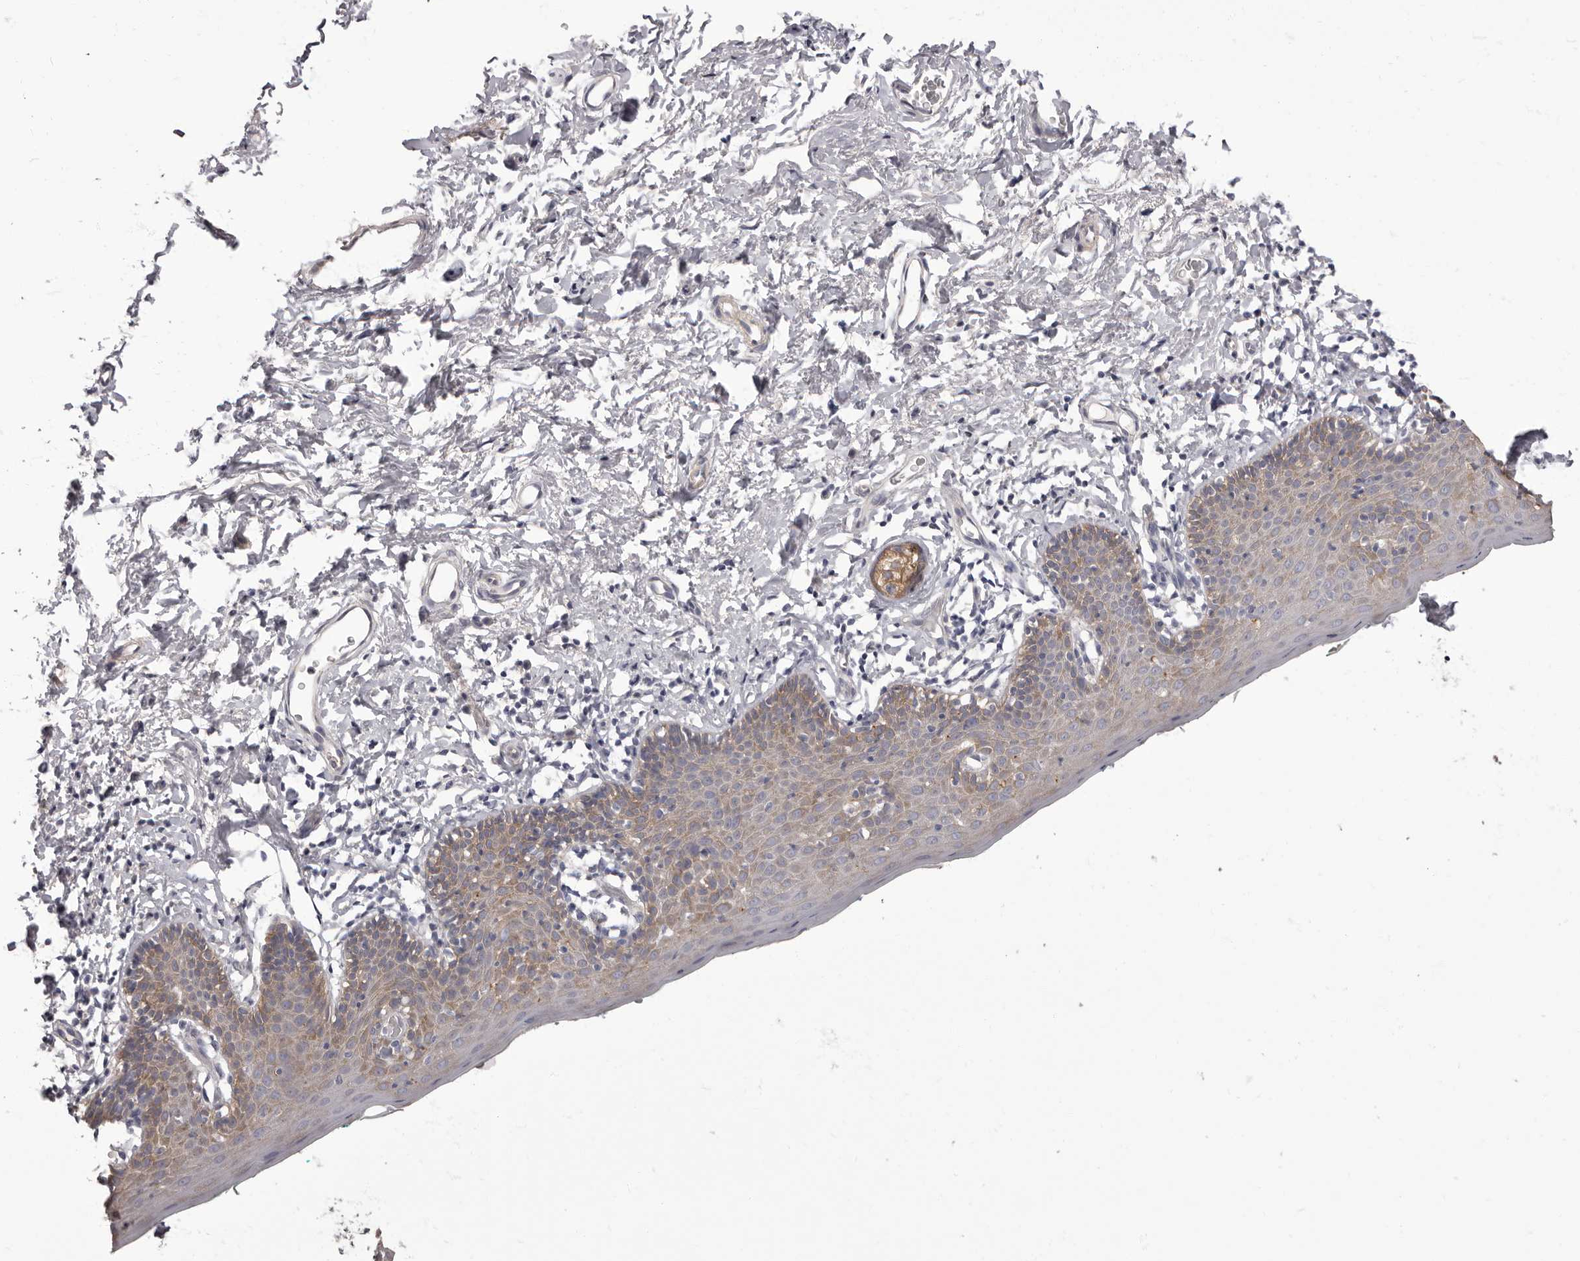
{"staining": {"intensity": "moderate", "quantity": "25%-75%", "location": "cytoplasmic/membranous"}, "tissue": "skin", "cell_type": "Epidermal cells", "image_type": "normal", "snomed": [{"axis": "morphology", "description": "Normal tissue, NOS"}, {"axis": "topography", "description": "Vulva"}], "caption": "This is an image of IHC staining of unremarkable skin, which shows moderate positivity in the cytoplasmic/membranous of epidermal cells.", "gene": "APEH", "patient": {"sex": "female", "age": 66}}